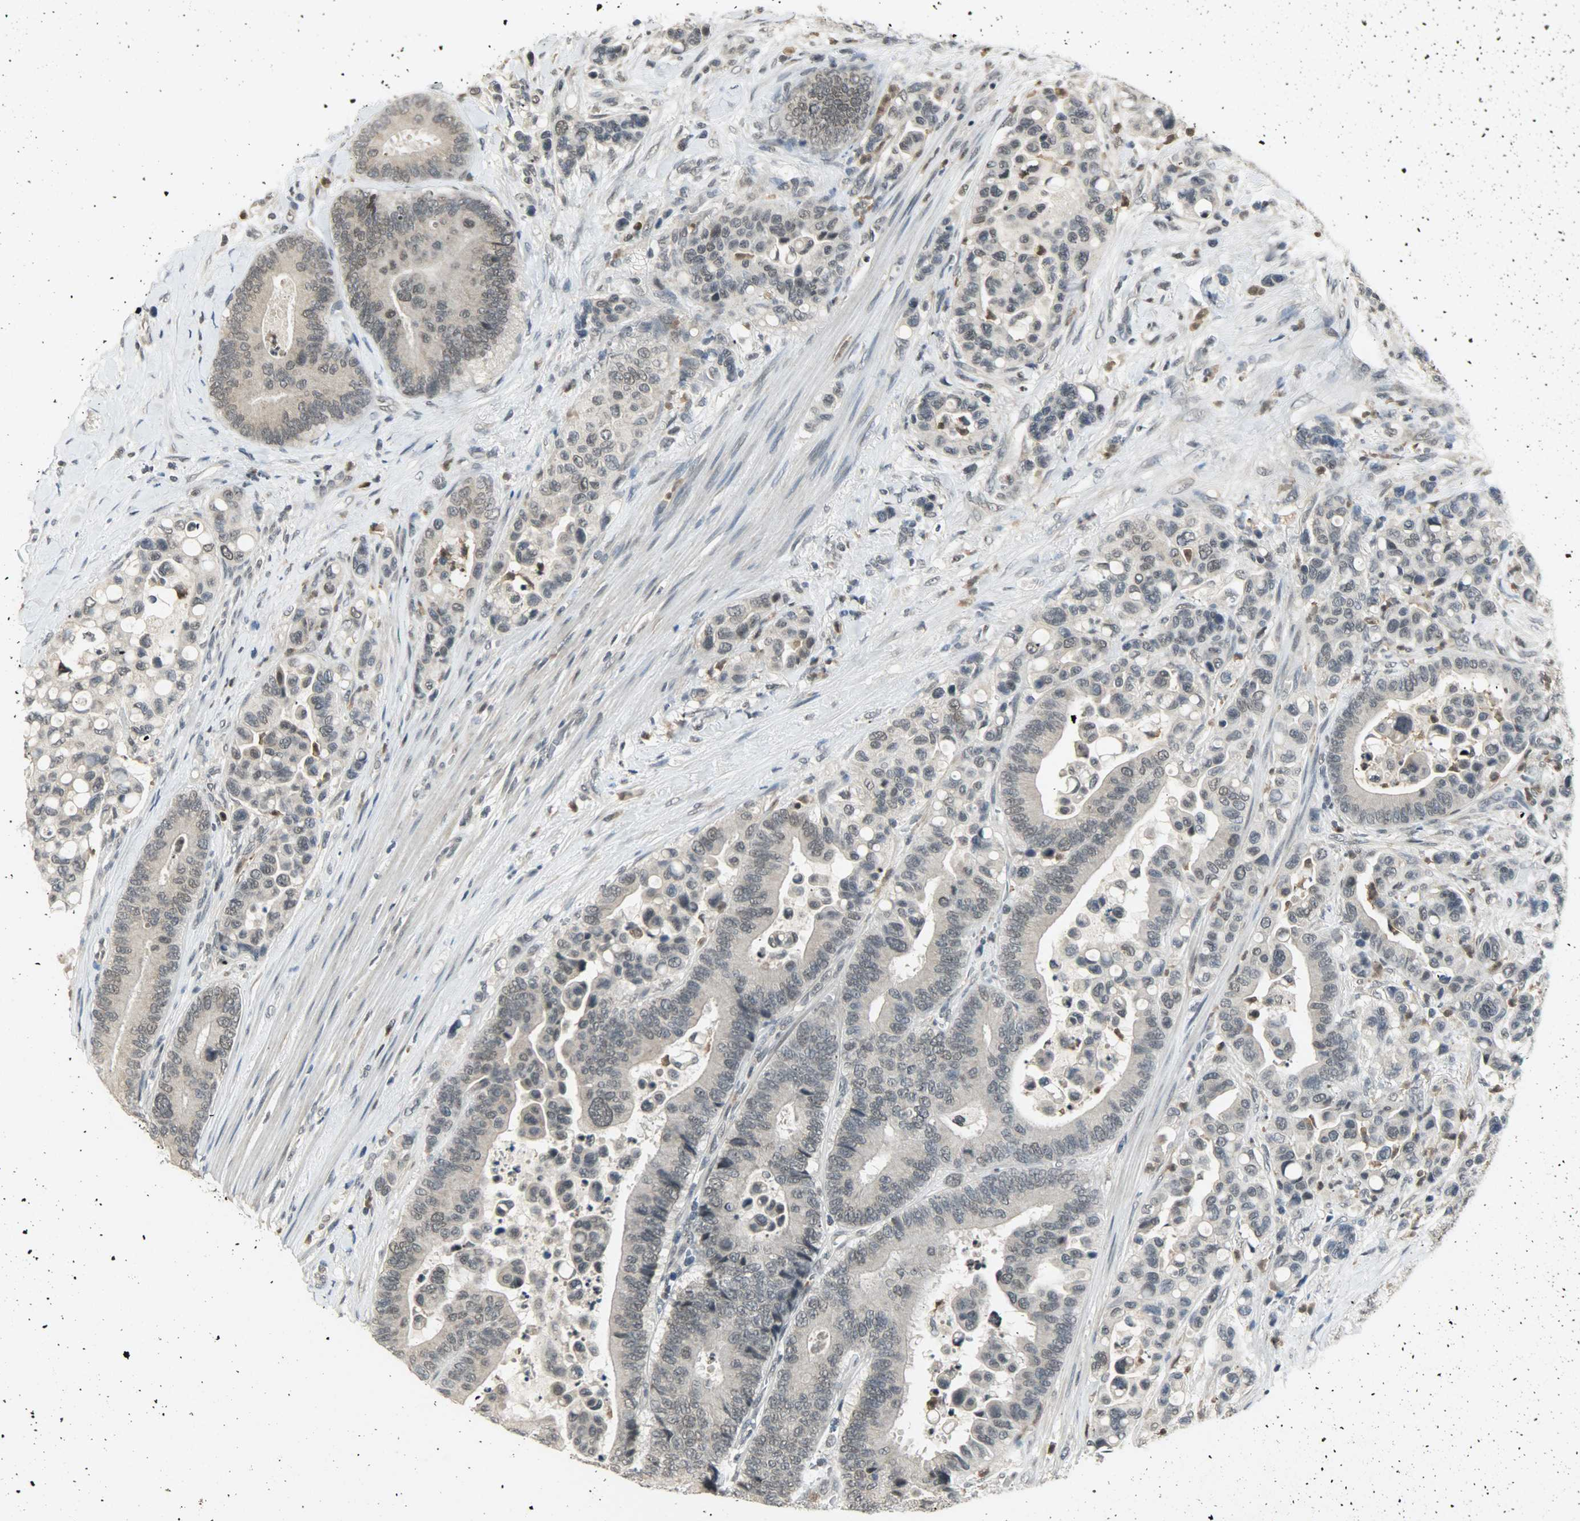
{"staining": {"intensity": "weak", "quantity": "<25%", "location": "nuclear"}, "tissue": "colorectal cancer", "cell_type": "Tumor cells", "image_type": "cancer", "snomed": [{"axis": "morphology", "description": "Normal tissue, NOS"}, {"axis": "morphology", "description": "Adenocarcinoma, NOS"}, {"axis": "topography", "description": "Colon"}], "caption": "Tumor cells are negative for brown protein staining in colorectal cancer.", "gene": "SMARCA5", "patient": {"sex": "male", "age": 82}}